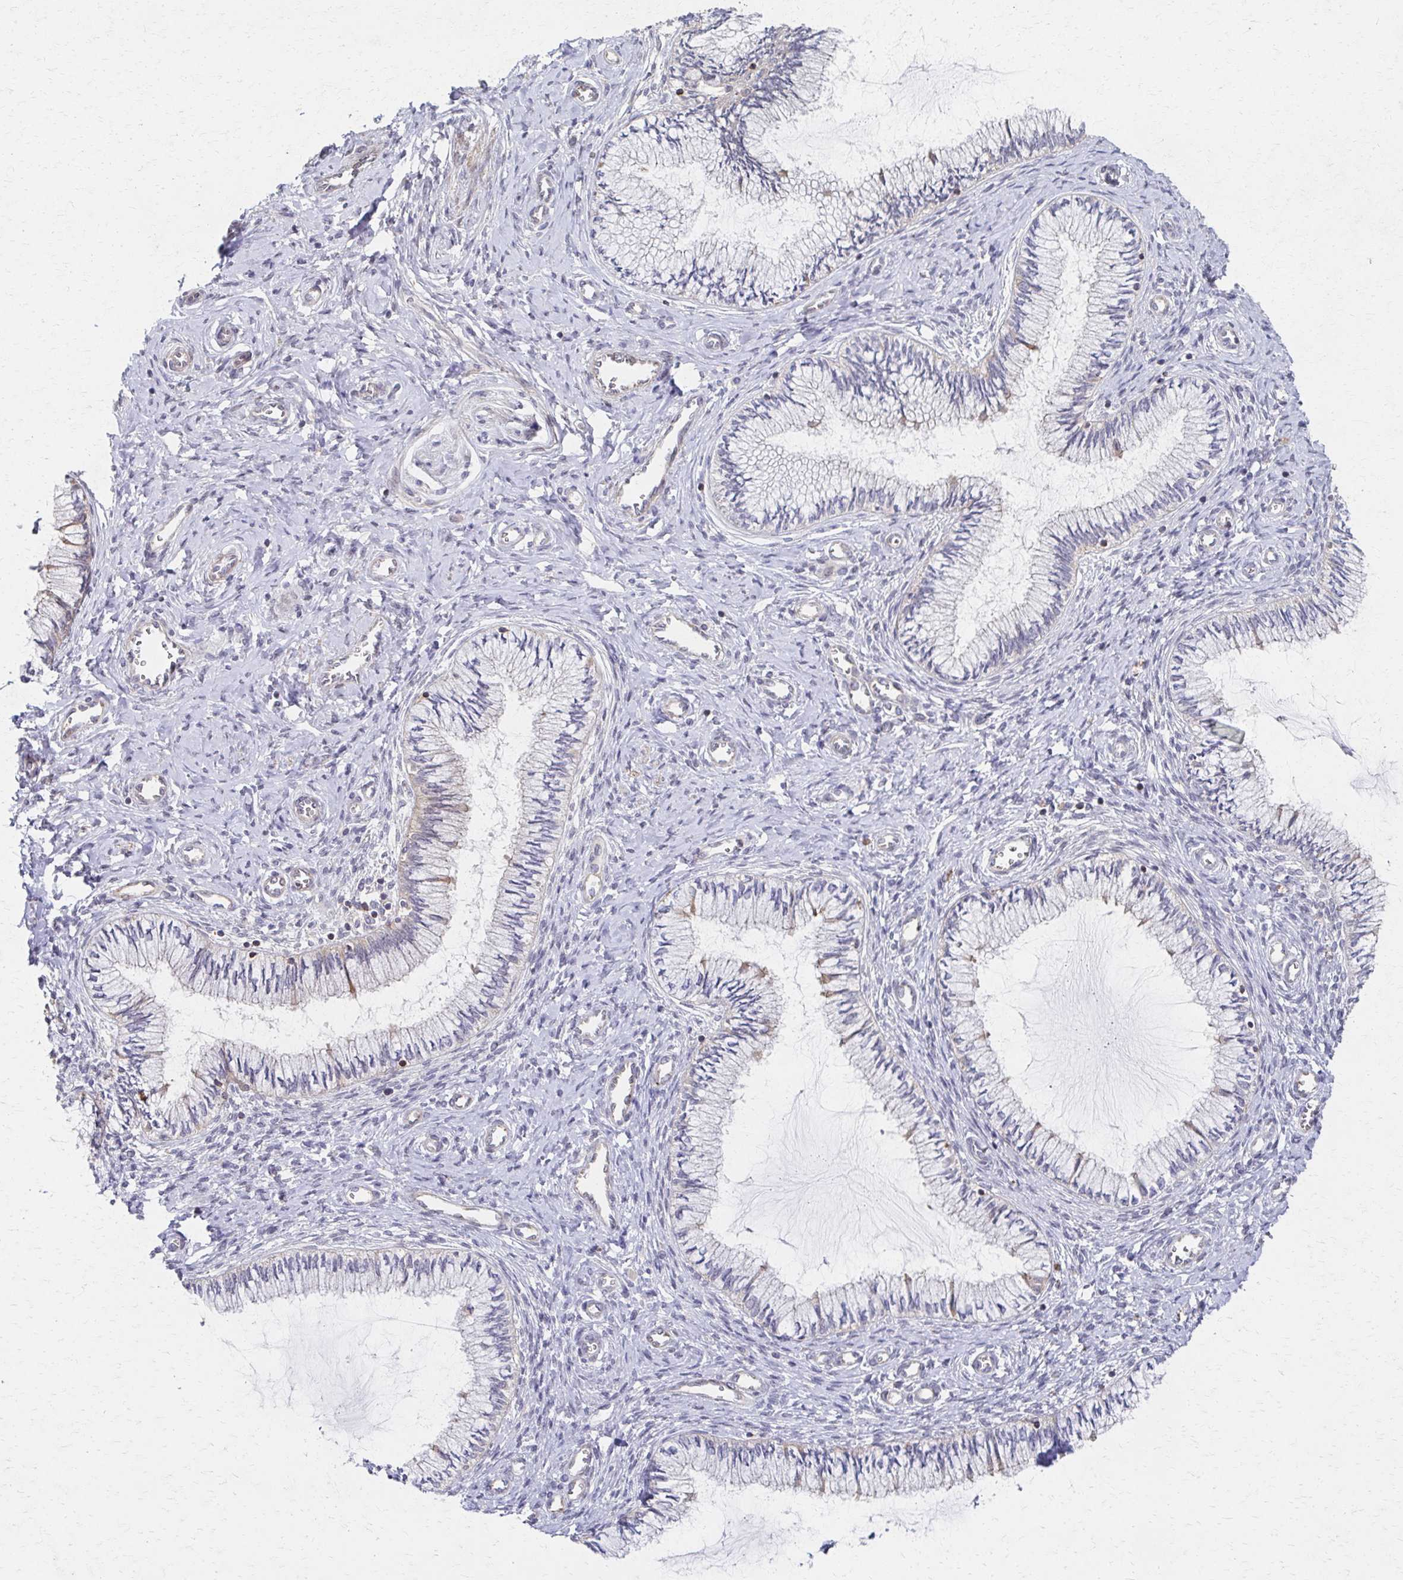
{"staining": {"intensity": "negative", "quantity": "none", "location": "none"}, "tissue": "cervix", "cell_type": "Glandular cells", "image_type": "normal", "snomed": [{"axis": "morphology", "description": "Normal tissue, NOS"}, {"axis": "topography", "description": "Cervix"}], "caption": "The image reveals no significant staining in glandular cells of cervix.", "gene": "EOLA1", "patient": {"sex": "female", "age": 24}}